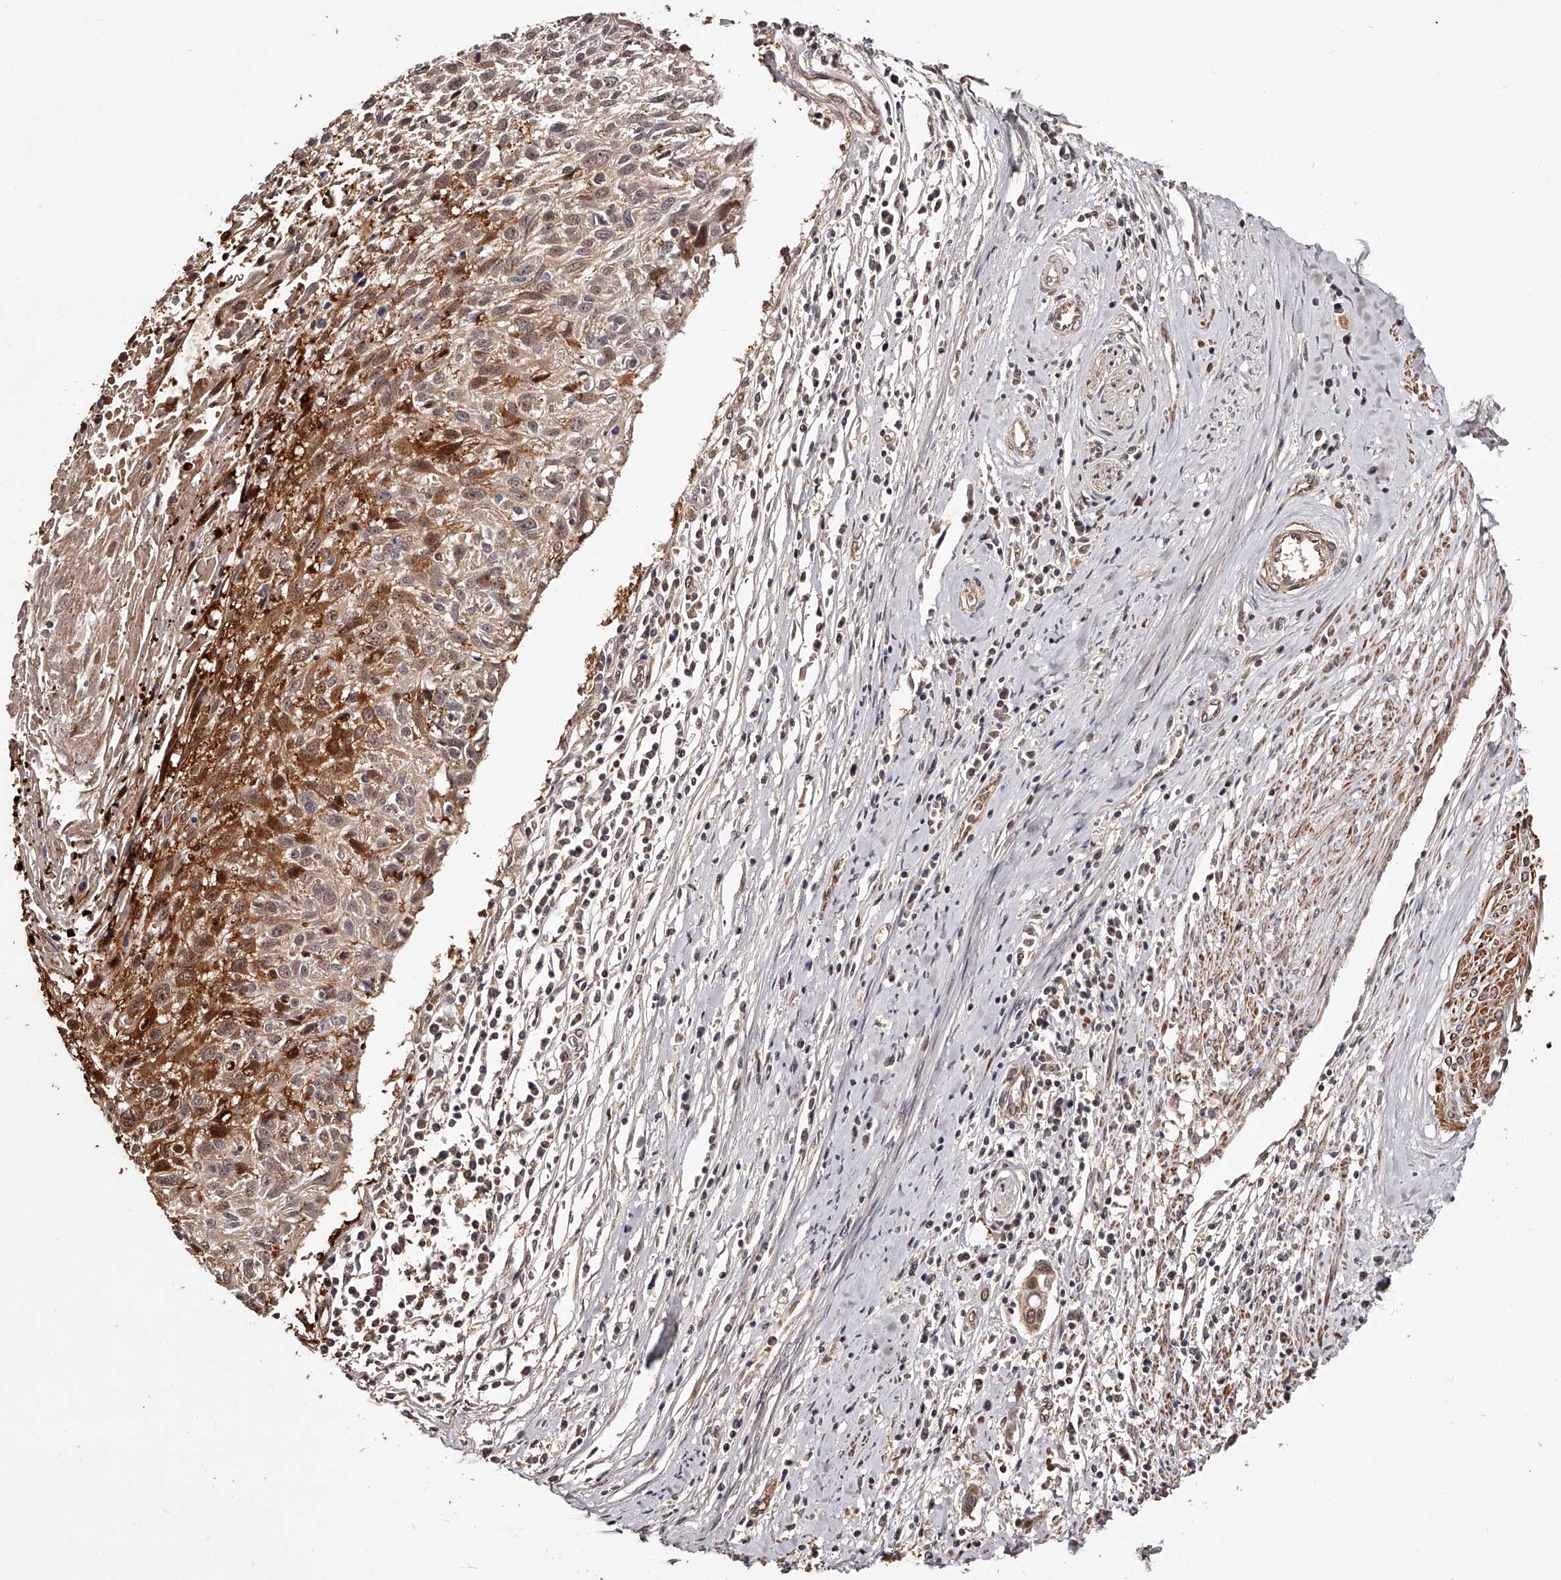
{"staining": {"intensity": "moderate", "quantity": ">75%", "location": "cytoplasmic/membranous"}, "tissue": "cervical cancer", "cell_type": "Tumor cells", "image_type": "cancer", "snomed": [{"axis": "morphology", "description": "Squamous cell carcinoma, NOS"}, {"axis": "topography", "description": "Cervix"}], "caption": "An immunohistochemistry (IHC) image of tumor tissue is shown. Protein staining in brown shows moderate cytoplasmic/membranous positivity in cervical cancer (squamous cell carcinoma) within tumor cells.", "gene": "CUL7", "patient": {"sex": "female", "age": 51}}